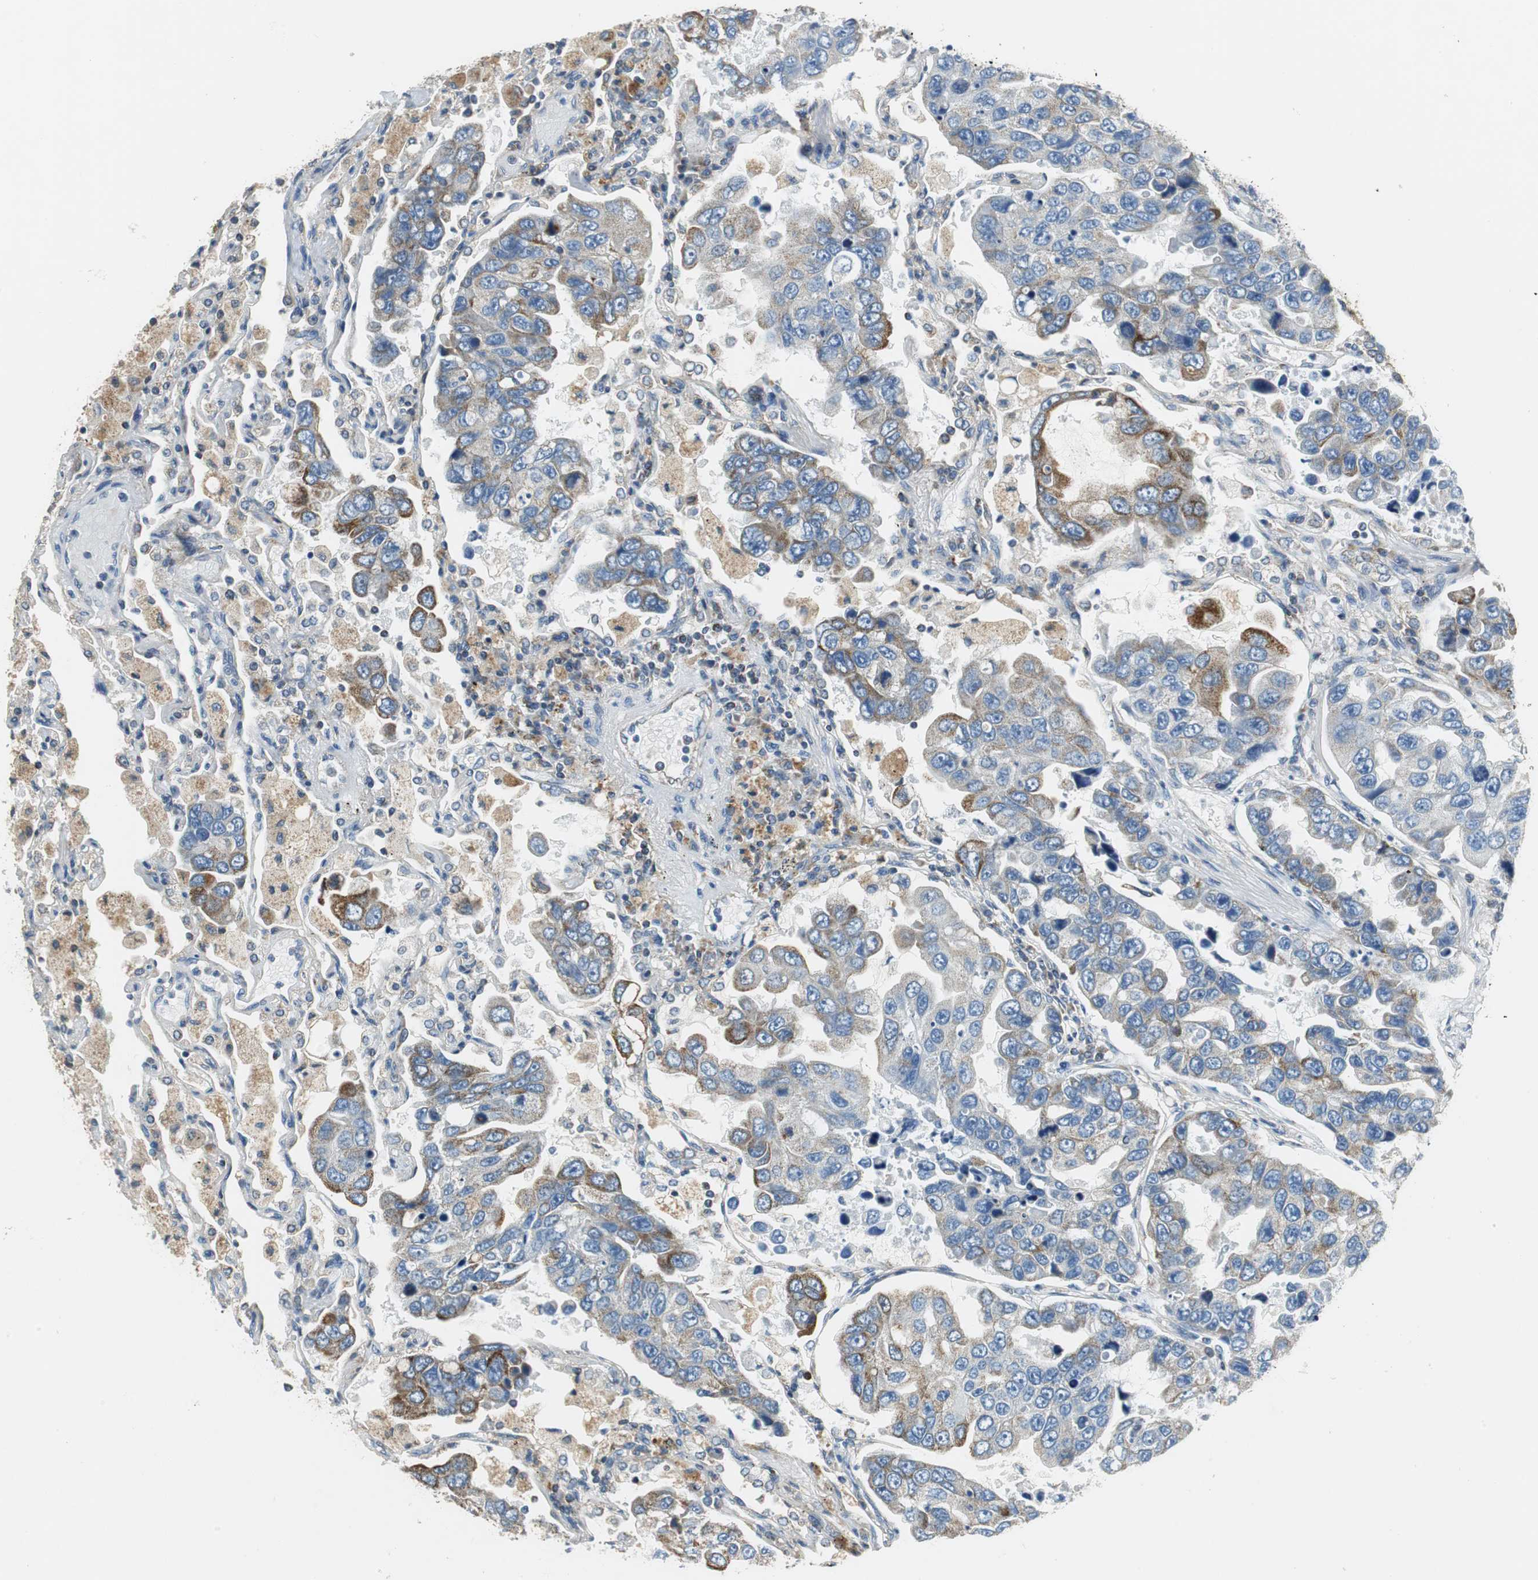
{"staining": {"intensity": "moderate", "quantity": "25%-75%", "location": "cytoplasmic/membranous"}, "tissue": "lung cancer", "cell_type": "Tumor cells", "image_type": "cancer", "snomed": [{"axis": "morphology", "description": "Adenocarcinoma, NOS"}, {"axis": "topography", "description": "Lung"}], "caption": "Human lung adenocarcinoma stained for a protein (brown) exhibits moderate cytoplasmic/membranous positive positivity in about 25%-75% of tumor cells.", "gene": "GSTK1", "patient": {"sex": "male", "age": 64}}